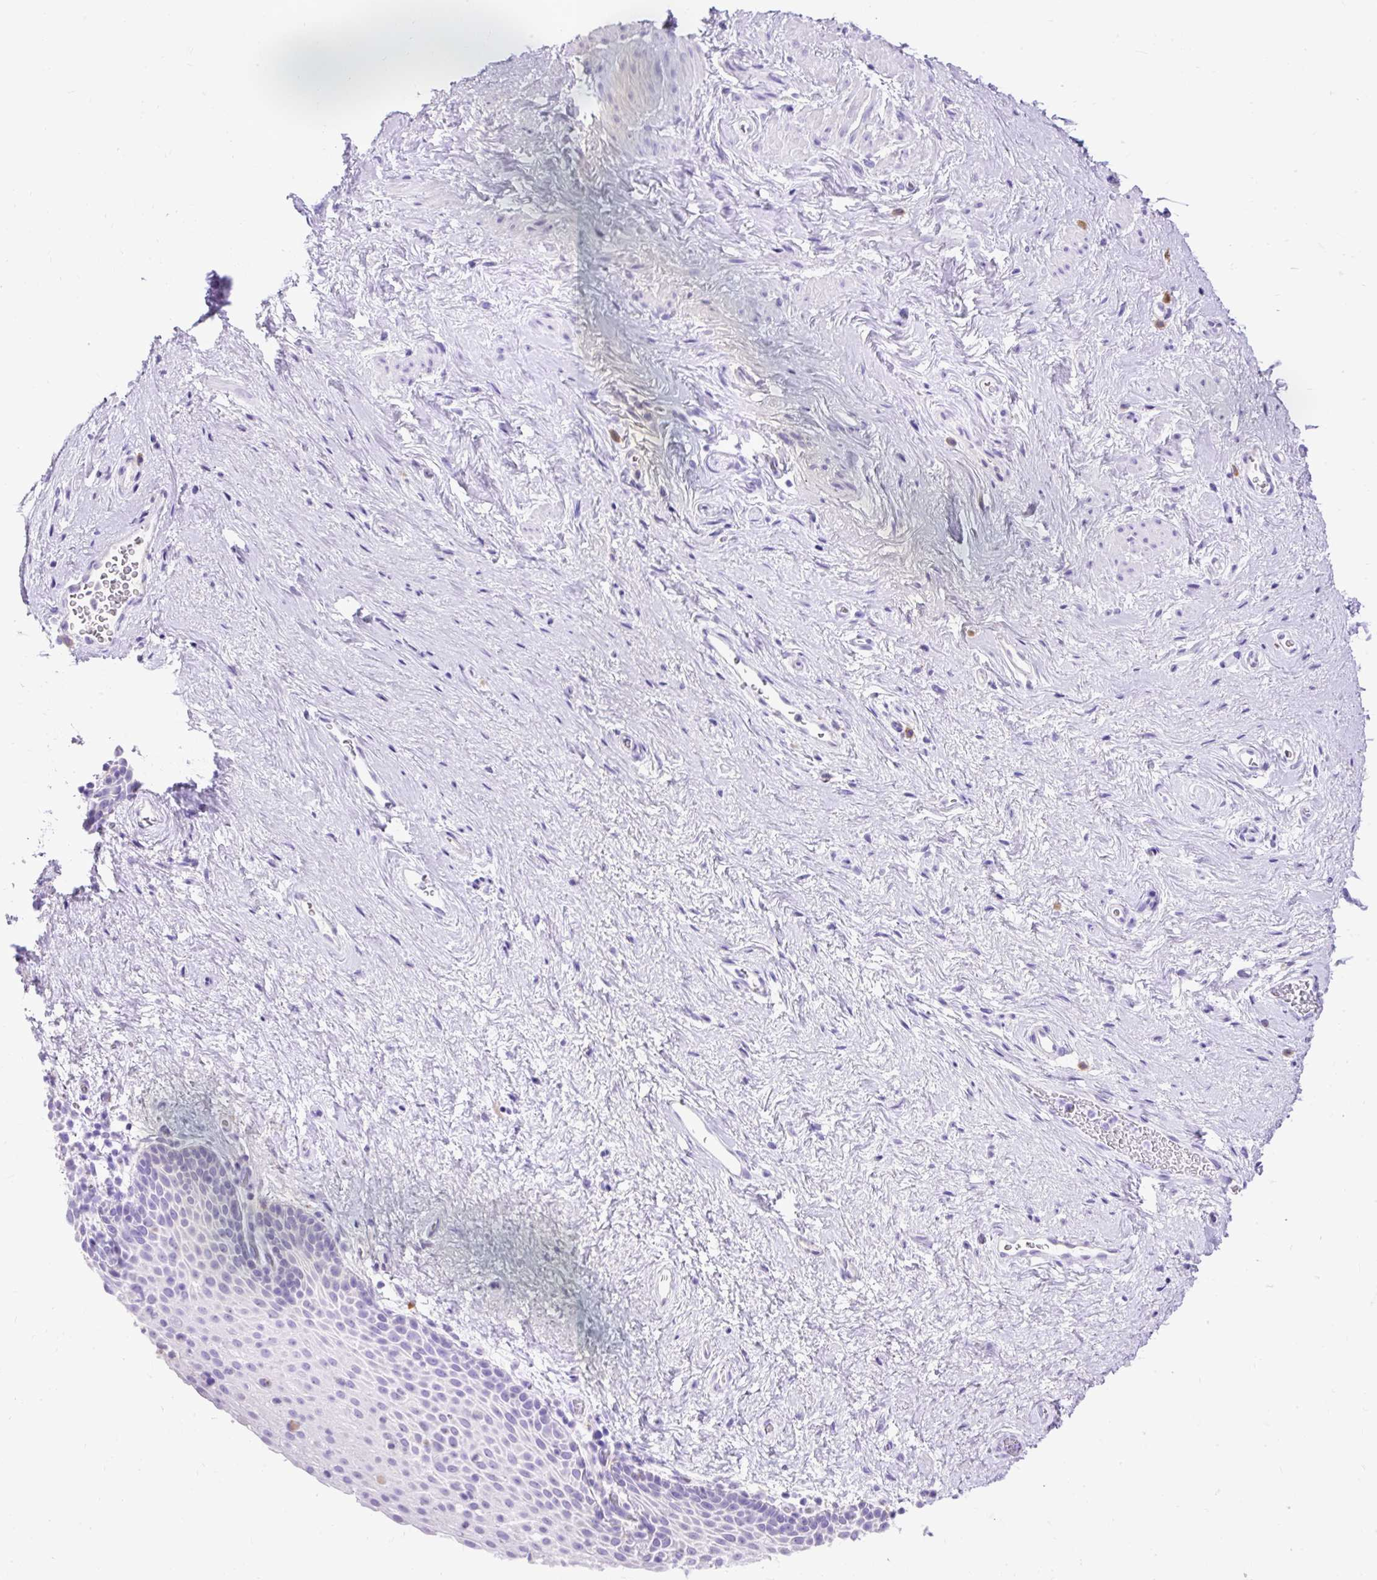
{"staining": {"intensity": "negative", "quantity": "none", "location": "none"}, "tissue": "vagina", "cell_type": "Squamous epithelial cells", "image_type": "normal", "snomed": [{"axis": "morphology", "description": "Normal tissue, NOS"}, {"axis": "topography", "description": "Vagina"}], "caption": "The photomicrograph displays no staining of squamous epithelial cells in normal vagina. (DAB IHC, high magnification).", "gene": "HEXB", "patient": {"sex": "female", "age": 61}}